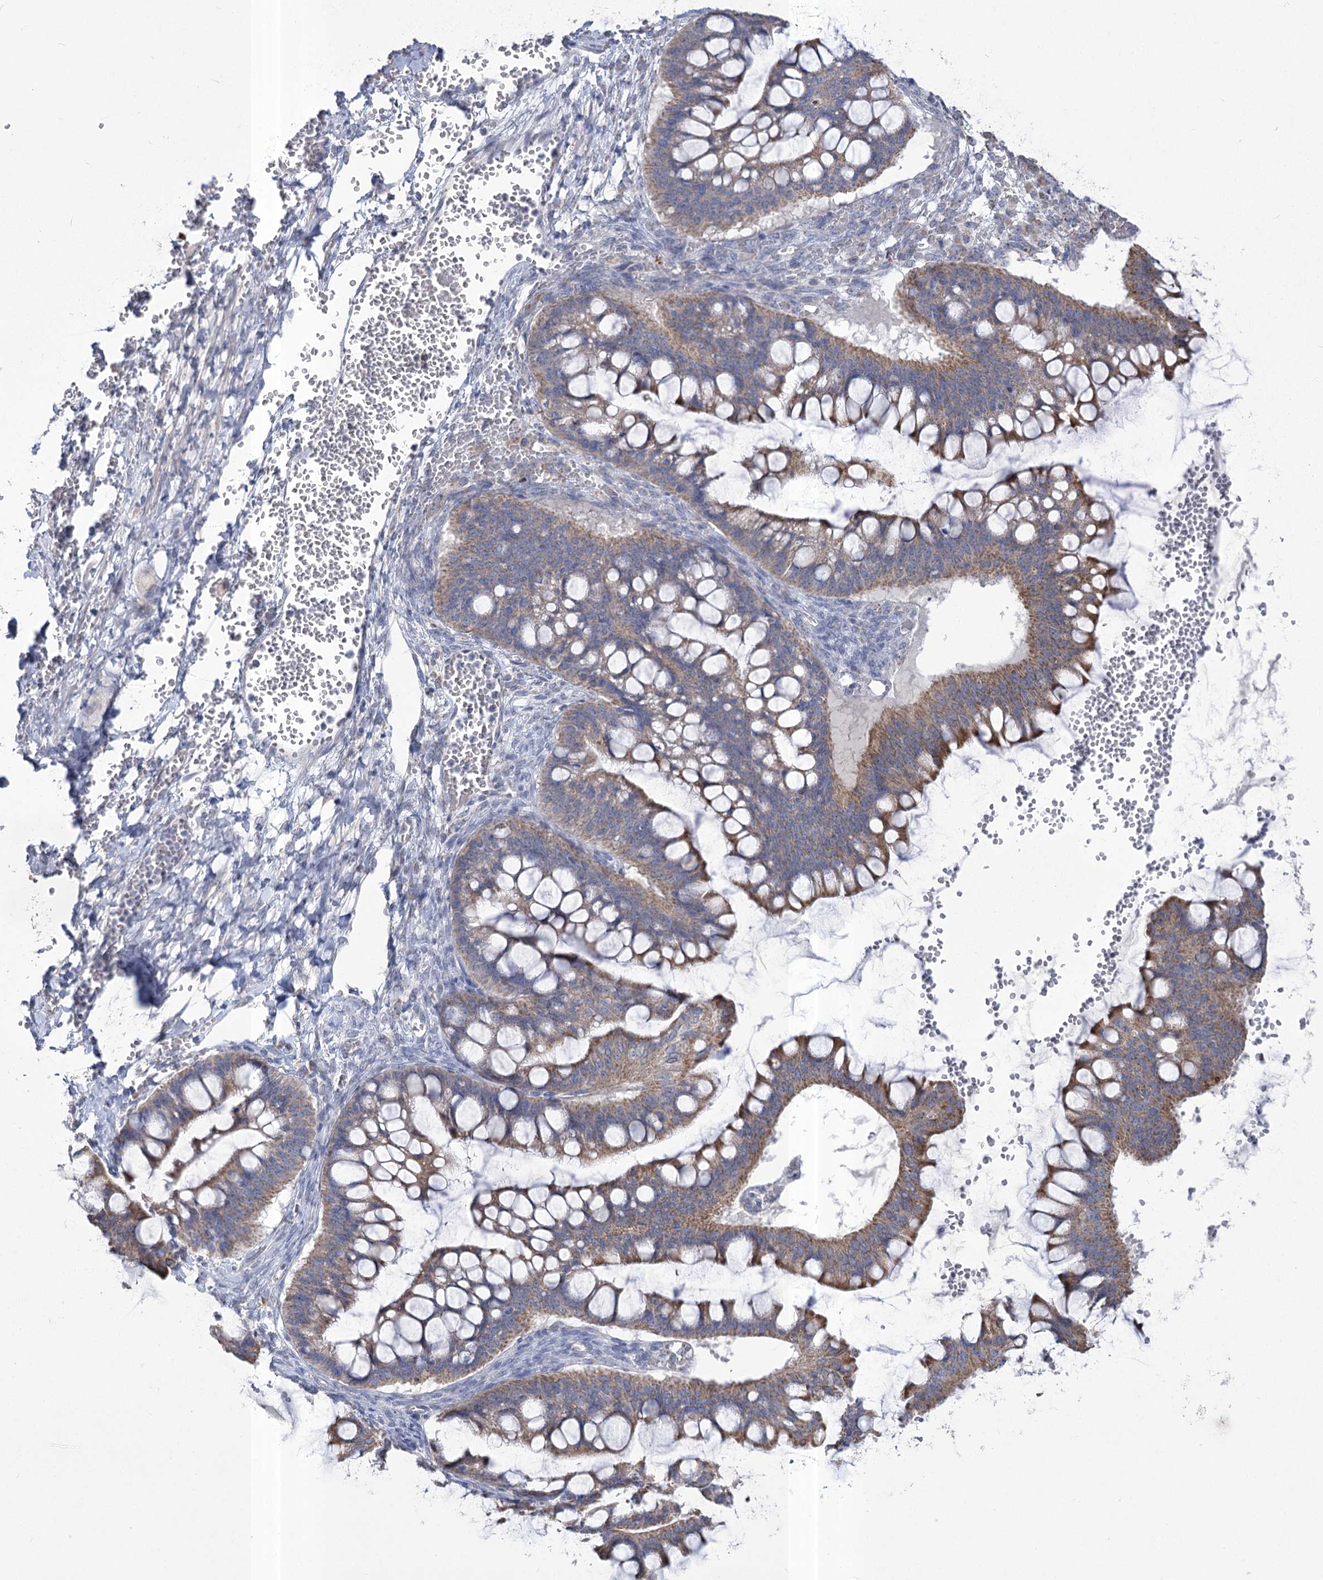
{"staining": {"intensity": "moderate", "quantity": ">75%", "location": "cytoplasmic/membranous"}, "tissue": "ovarian cancer", "cell_type": "Tumor cells", "image_type": "cancer", "snomed": [{"axis": "morphology", "description": "Cystadenocarcinoma, mucinous, NOS"}, {"axis": "topography", "description": "Ovary"}], "caption": "This histopathology image demonstrates IHC staining of ovarian cancer, with medium moderate cytoplasmic/membranous positivity in about >75% of tumor cells.", "gene": "PDHB", "patient": {"sex": "female", "age": 73}}